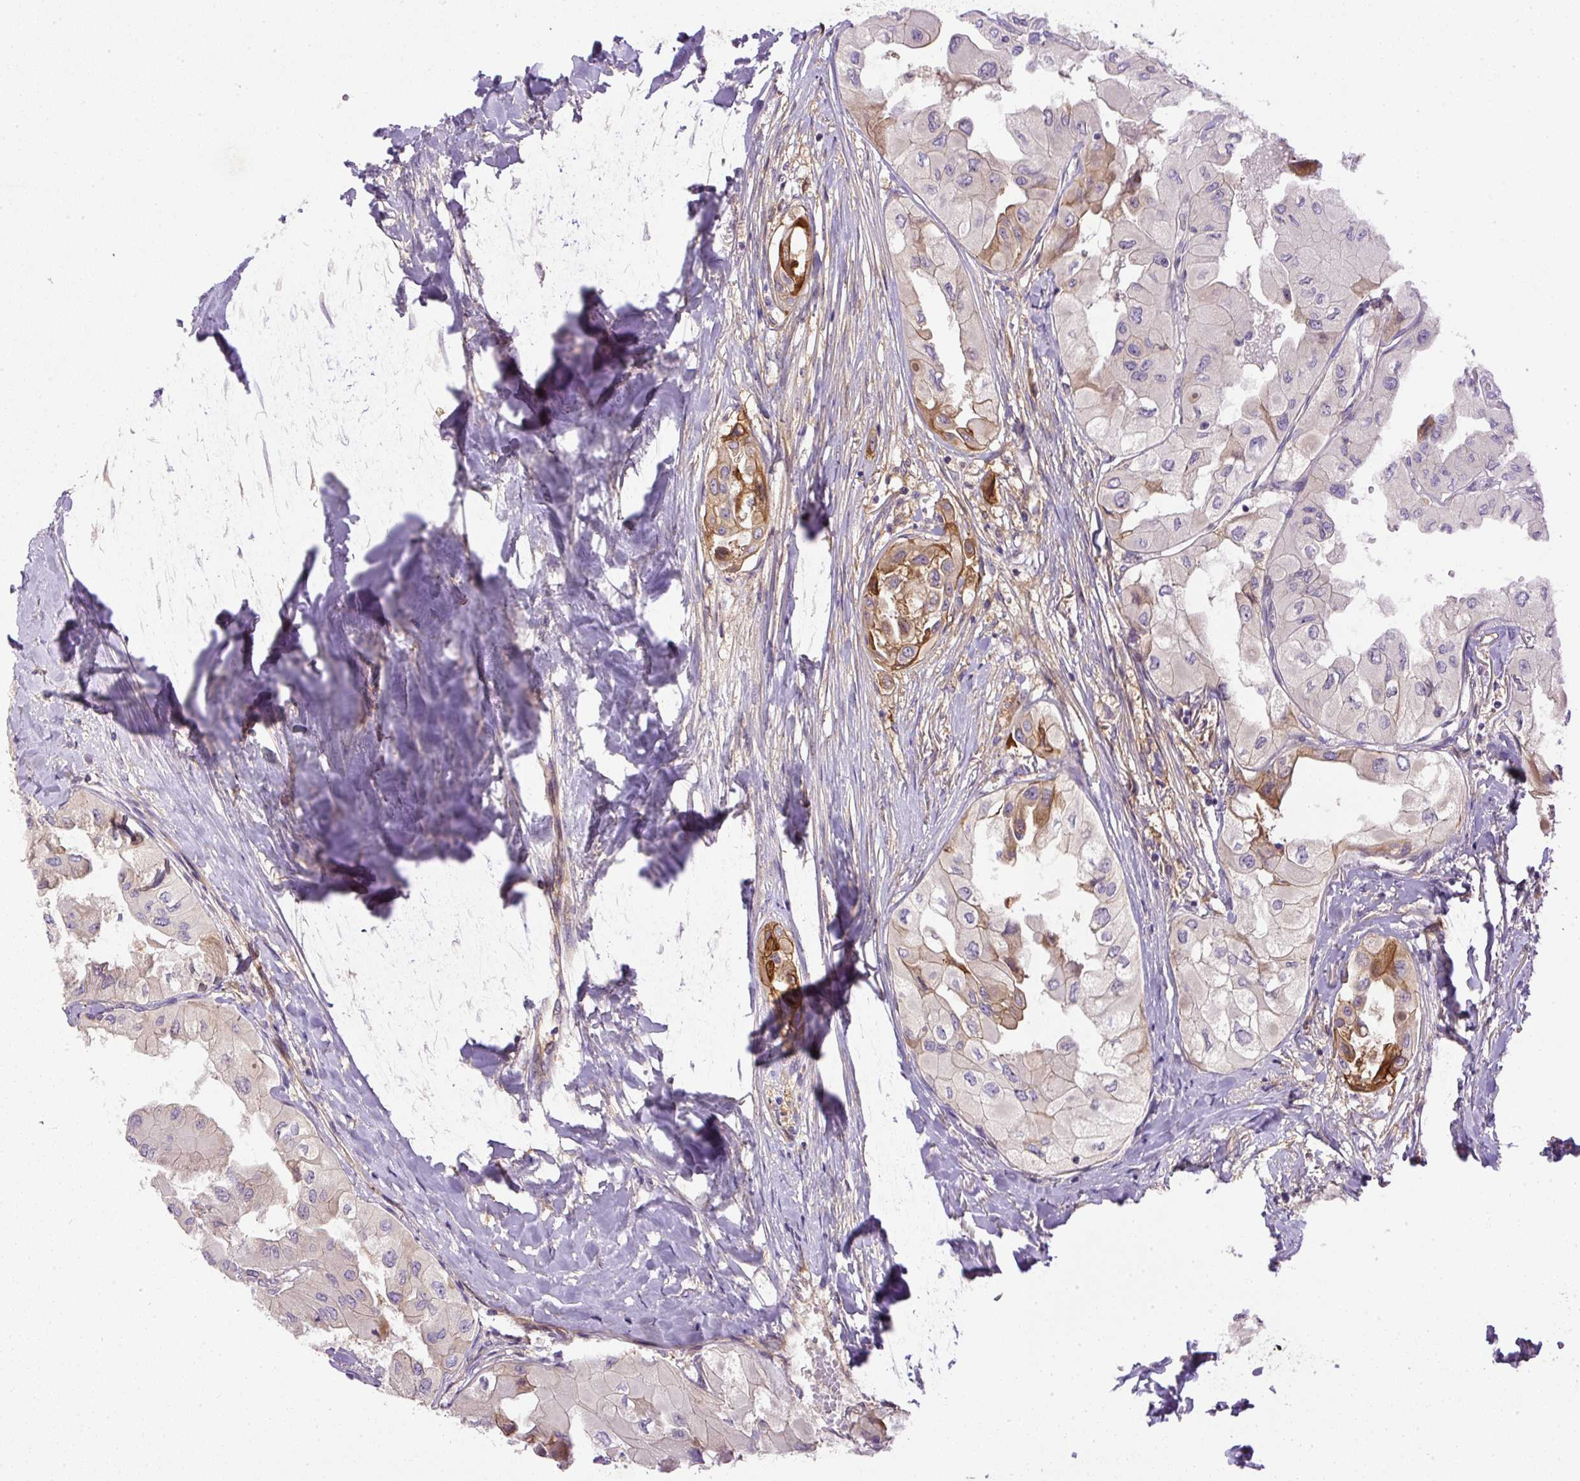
{"staining": {"intensity": "moderate", "quantity": "<25%", "location": "cytoplasmic/membranous"}, "tissue": "thyroid cancer", "cell_type": "Tumor cells", "image_type": "cancer", "snomed": [{"axis": "morphology", "description": "Normal tissue, NOS"}, {"axis": "morphology", "description": "Papillary adenocarcinoma, NOS"}, {"axis": "topography", "description": "Thyroid gland"}], "caption": "Human thyroid cancer stained for a protein (brown) shows moderate cytoplasmic/membranous positive expression in about <25% of tumor cells.", "gene": "DAPK1", "patient": {"sex": "female", "age": 59}}